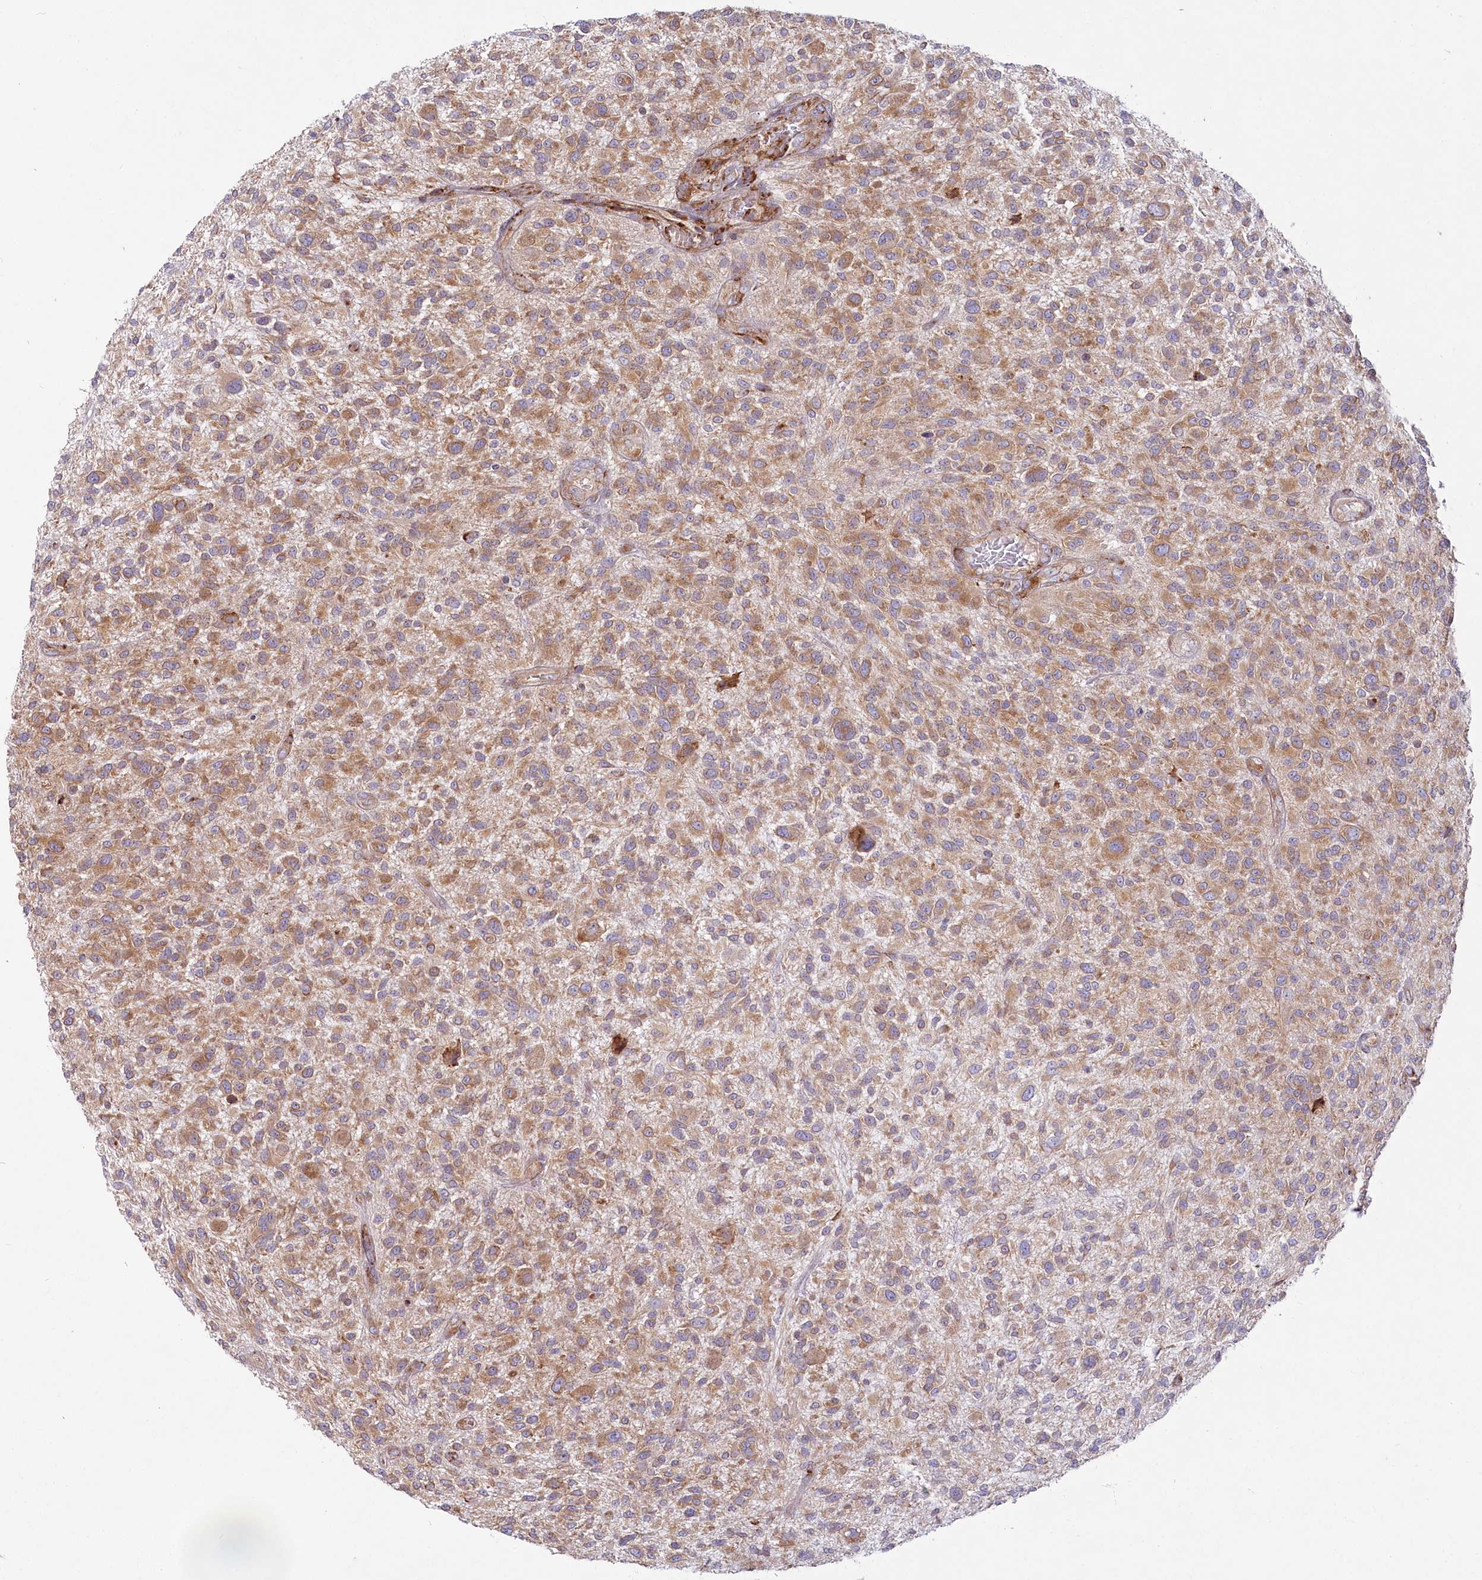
{"staining": {"intensity": "moderate", "quantity": ">75%", "location": "cytoplasmic/membranous"}, "tissue": "glioma", "cell_type": "Tumor cells", "image_type": "cancer", "snomed": [{"axis": "morphology", "description": "Glioma, malignant, High grade"}, {"axis": "topography", "description": "Brain"}], "caption": "Glioma stained with a brown dye demonstrates moderate cytoplasmic/membranous positive positivity in about >75% of tumor cells.", "gene": "POGLUT1", "patient": {"sex": "male", "age": 47}}